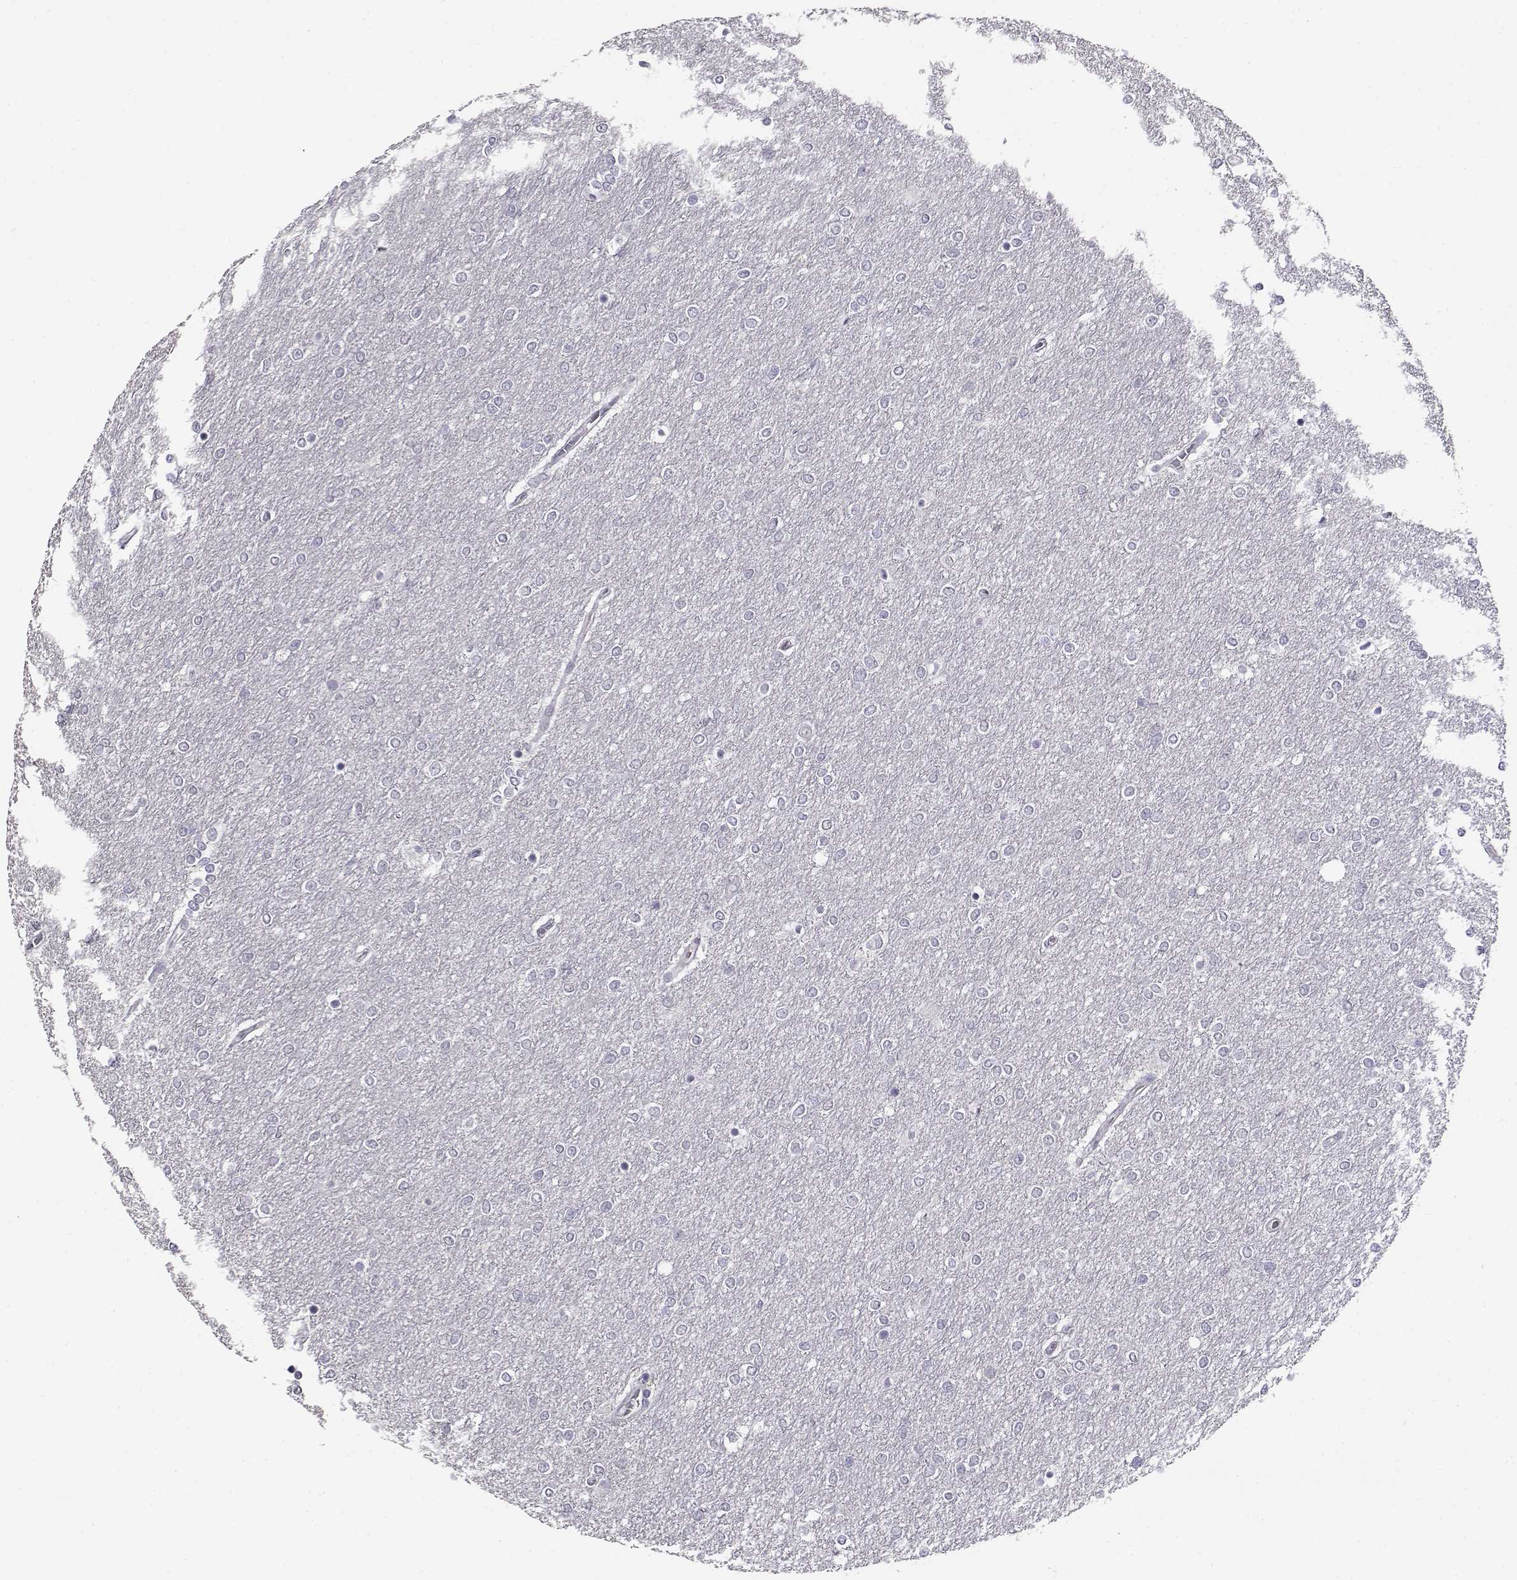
{"staining": {"intensity": "negative", "quantity": "none", "location": "none"}, "tissue": "glioma", "cell_type": "Tumor cells", "image_type": "cancer", "snomed": [{"axis": "morphology", "description": "Glioma, malignant, High grade"}, {"axis": "topography", "description": "Brain"}], "caption": "Tumor cells show no significant protein positivity in malignant glioma (high-grade).", "gene": "RHOXF2", "patient": {"sex": "female", "age": 61}}